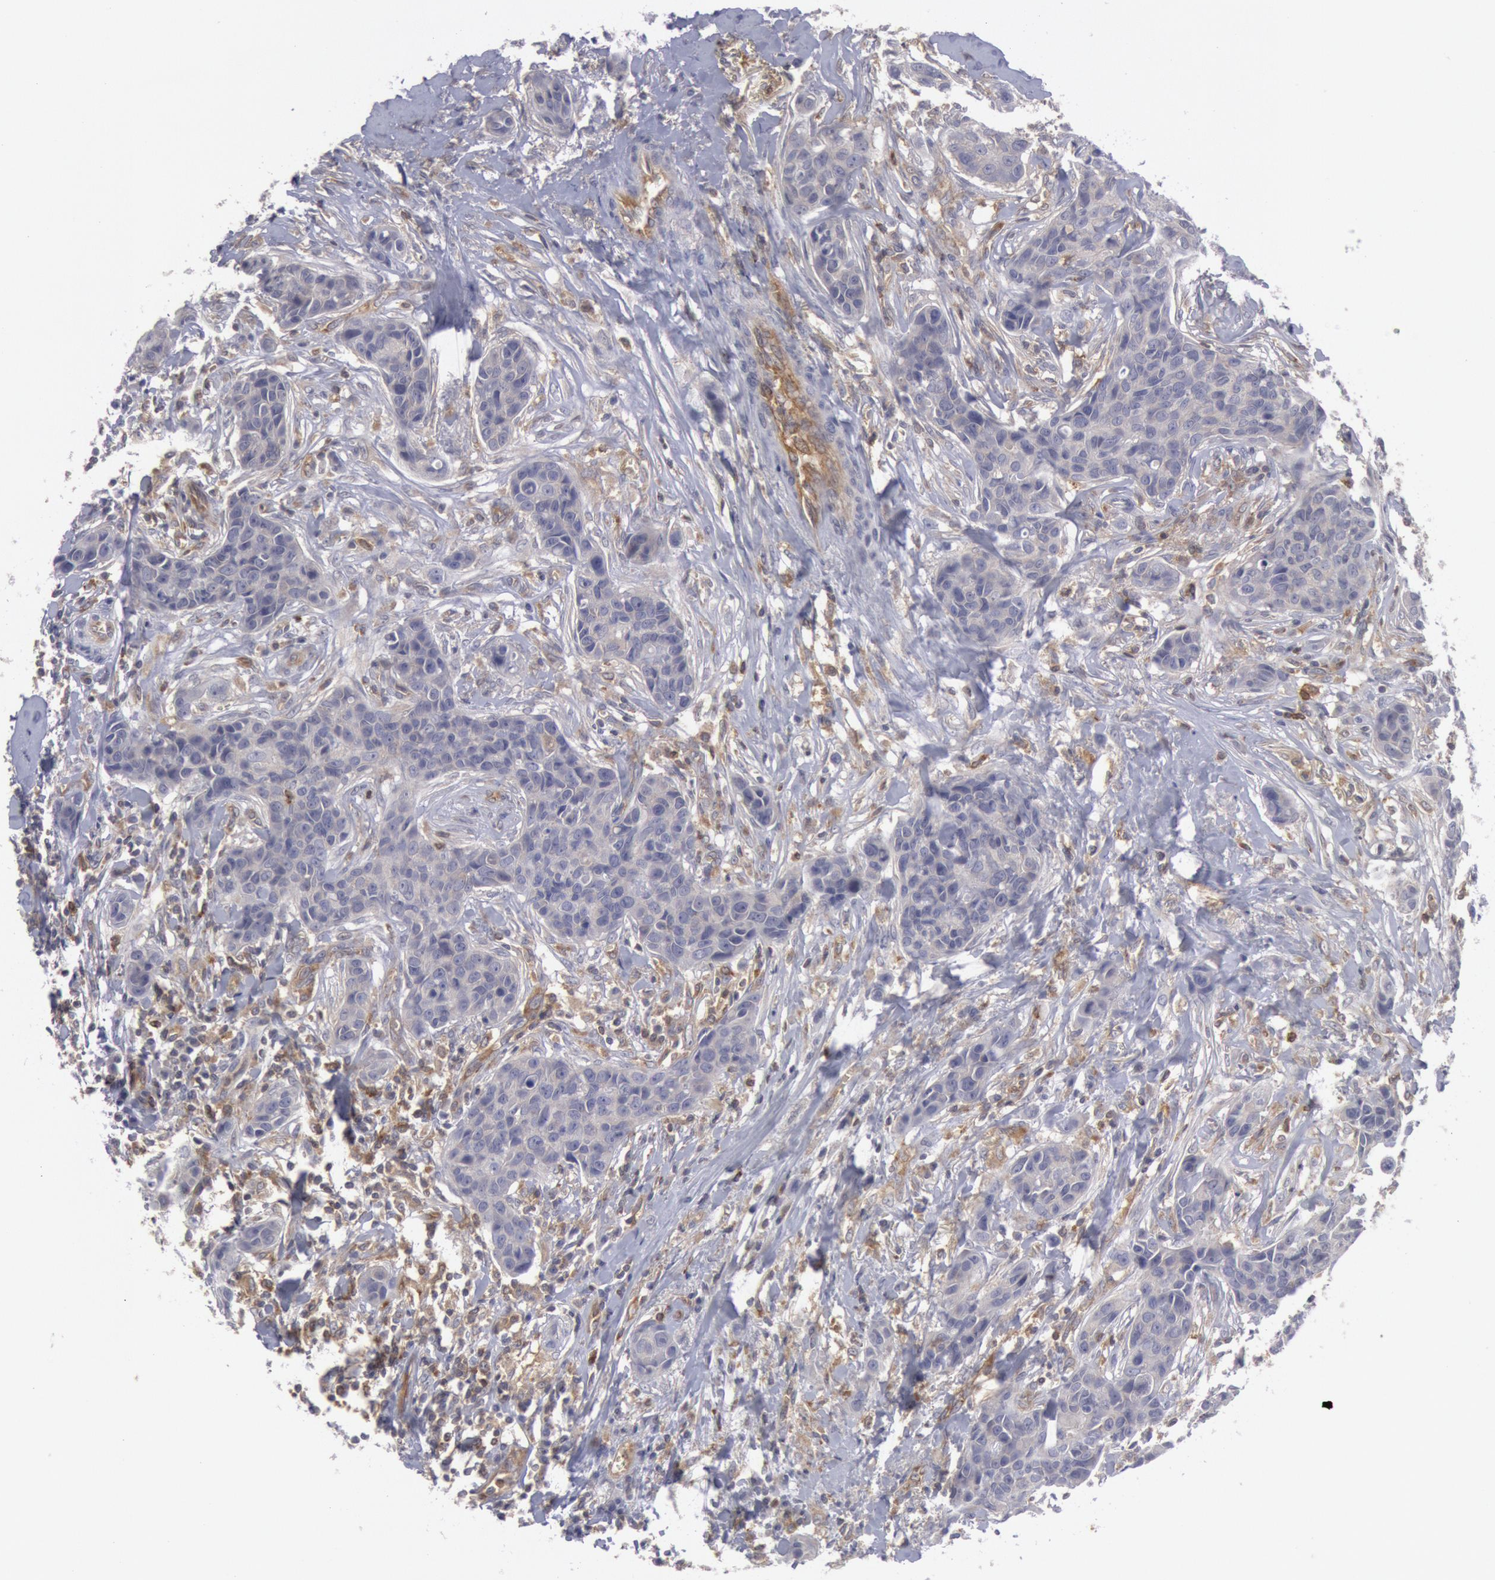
{"staining": {"intensity": "negative", "quantity": "none", "location": "none"}, "tissue": "breast cancer", "cell_type": "Tumor cells", "image_type": "cancer", "snomed": [{"axis": "morphology", "description": "Duct carcinoma"}, {"axis": "topography", "description": "Breast"}], "caption": "Immunohistochemical staining of breast cancer (infiltrating ductal carcinoma) displays no significant staining in tumor cells.", "gene": "IKBKB", "patient": {"sex": "female", "age": 91}}